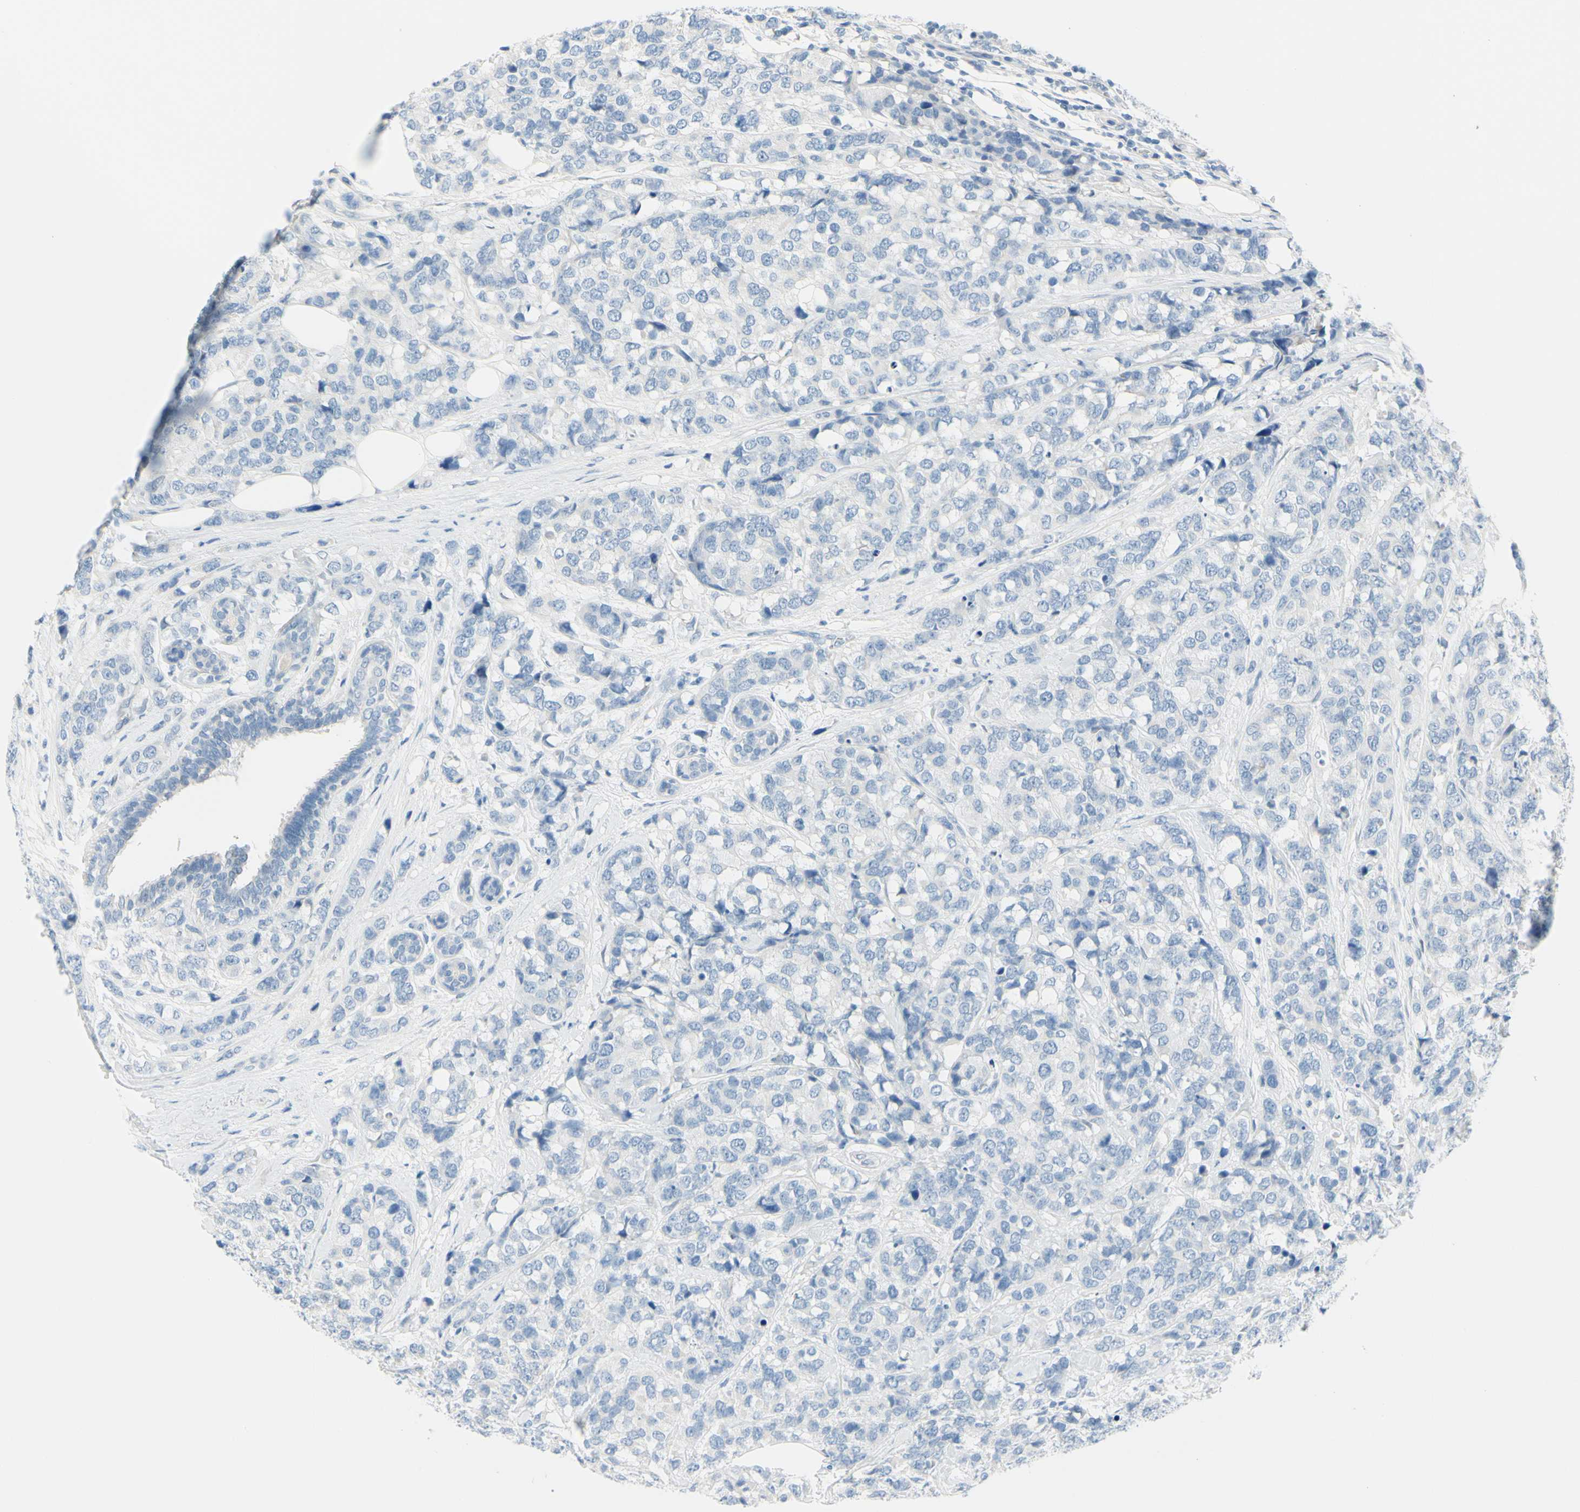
{"staining": {"intensity": "negative", "quantity": "none", "location": "none"}, "tissue": "breast cancer", "cell_type": "Tumor cells", "image_type": "cancer", "snomed": [{"axis": "morphology", "description": "Lobular carcinoma"}, {"axis": "topography", "description": "Breast"}], "caption": "Human breast lobular carcinoma stained for a protein using immunohistochemistry (IHC) exhibits no staining in tumor cells.", "gene": "DCT", "patient": {"sex": "female", "age": 59}}